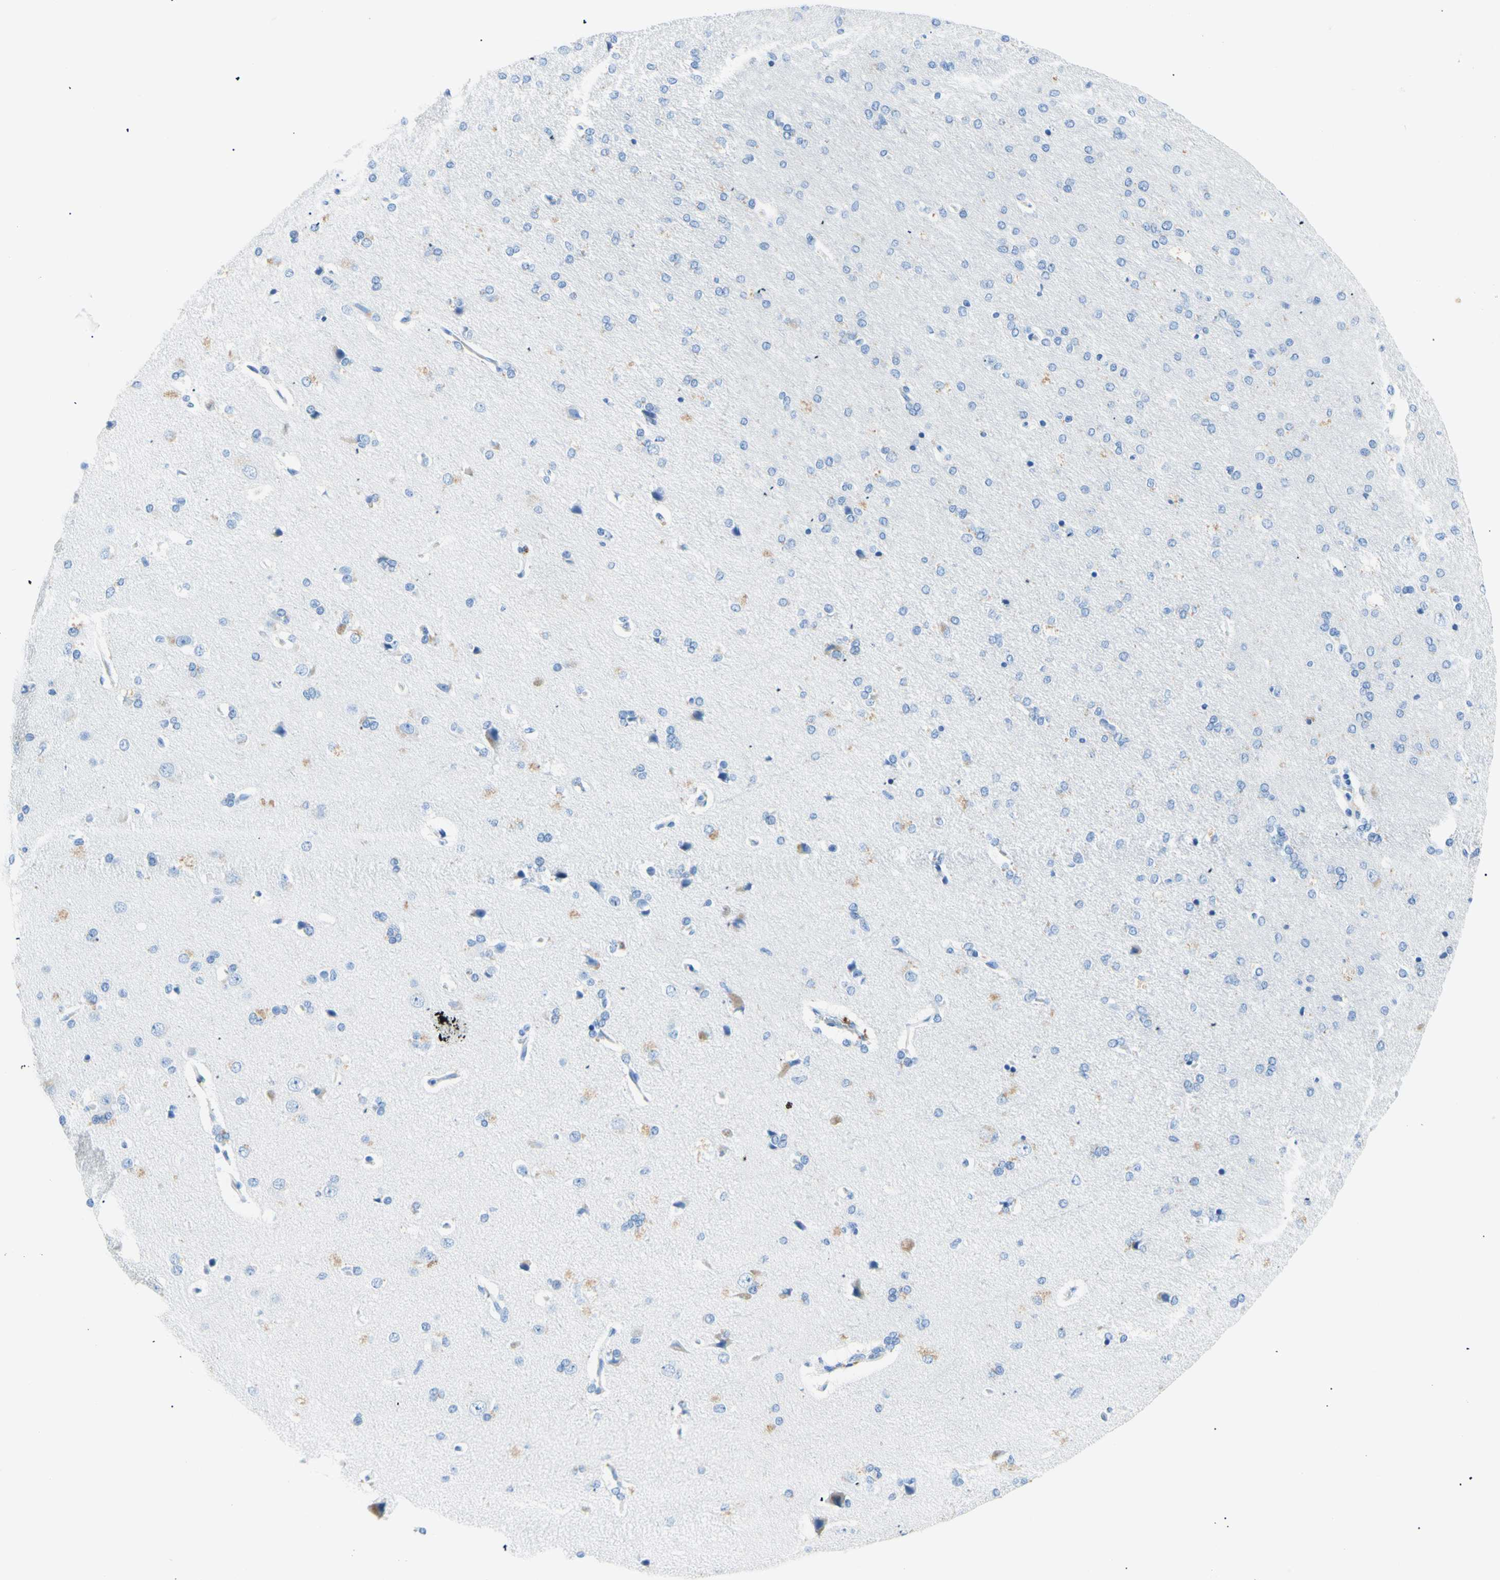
{"staining": {"intensity": "negative", "quantity": "none", "location": "none"}, "tissue": "cerebral cortex", "cell_type": "Endothelial cells", "image_type": "normal", "snomed": [{"axis": "morphology", "description": "Normal tissue, NOS"}, {"axis": "topography", "description": "Cerebral cortex"}], "caption": "High magnification brightfield microscopy of benign cerebral cortex stained with DAB (brown) and counterstained with hematoxylin (blue): endothelial cells show no significant expression.", "gene": "MYH2", "patient": {"sex": "male", "age": 62}}